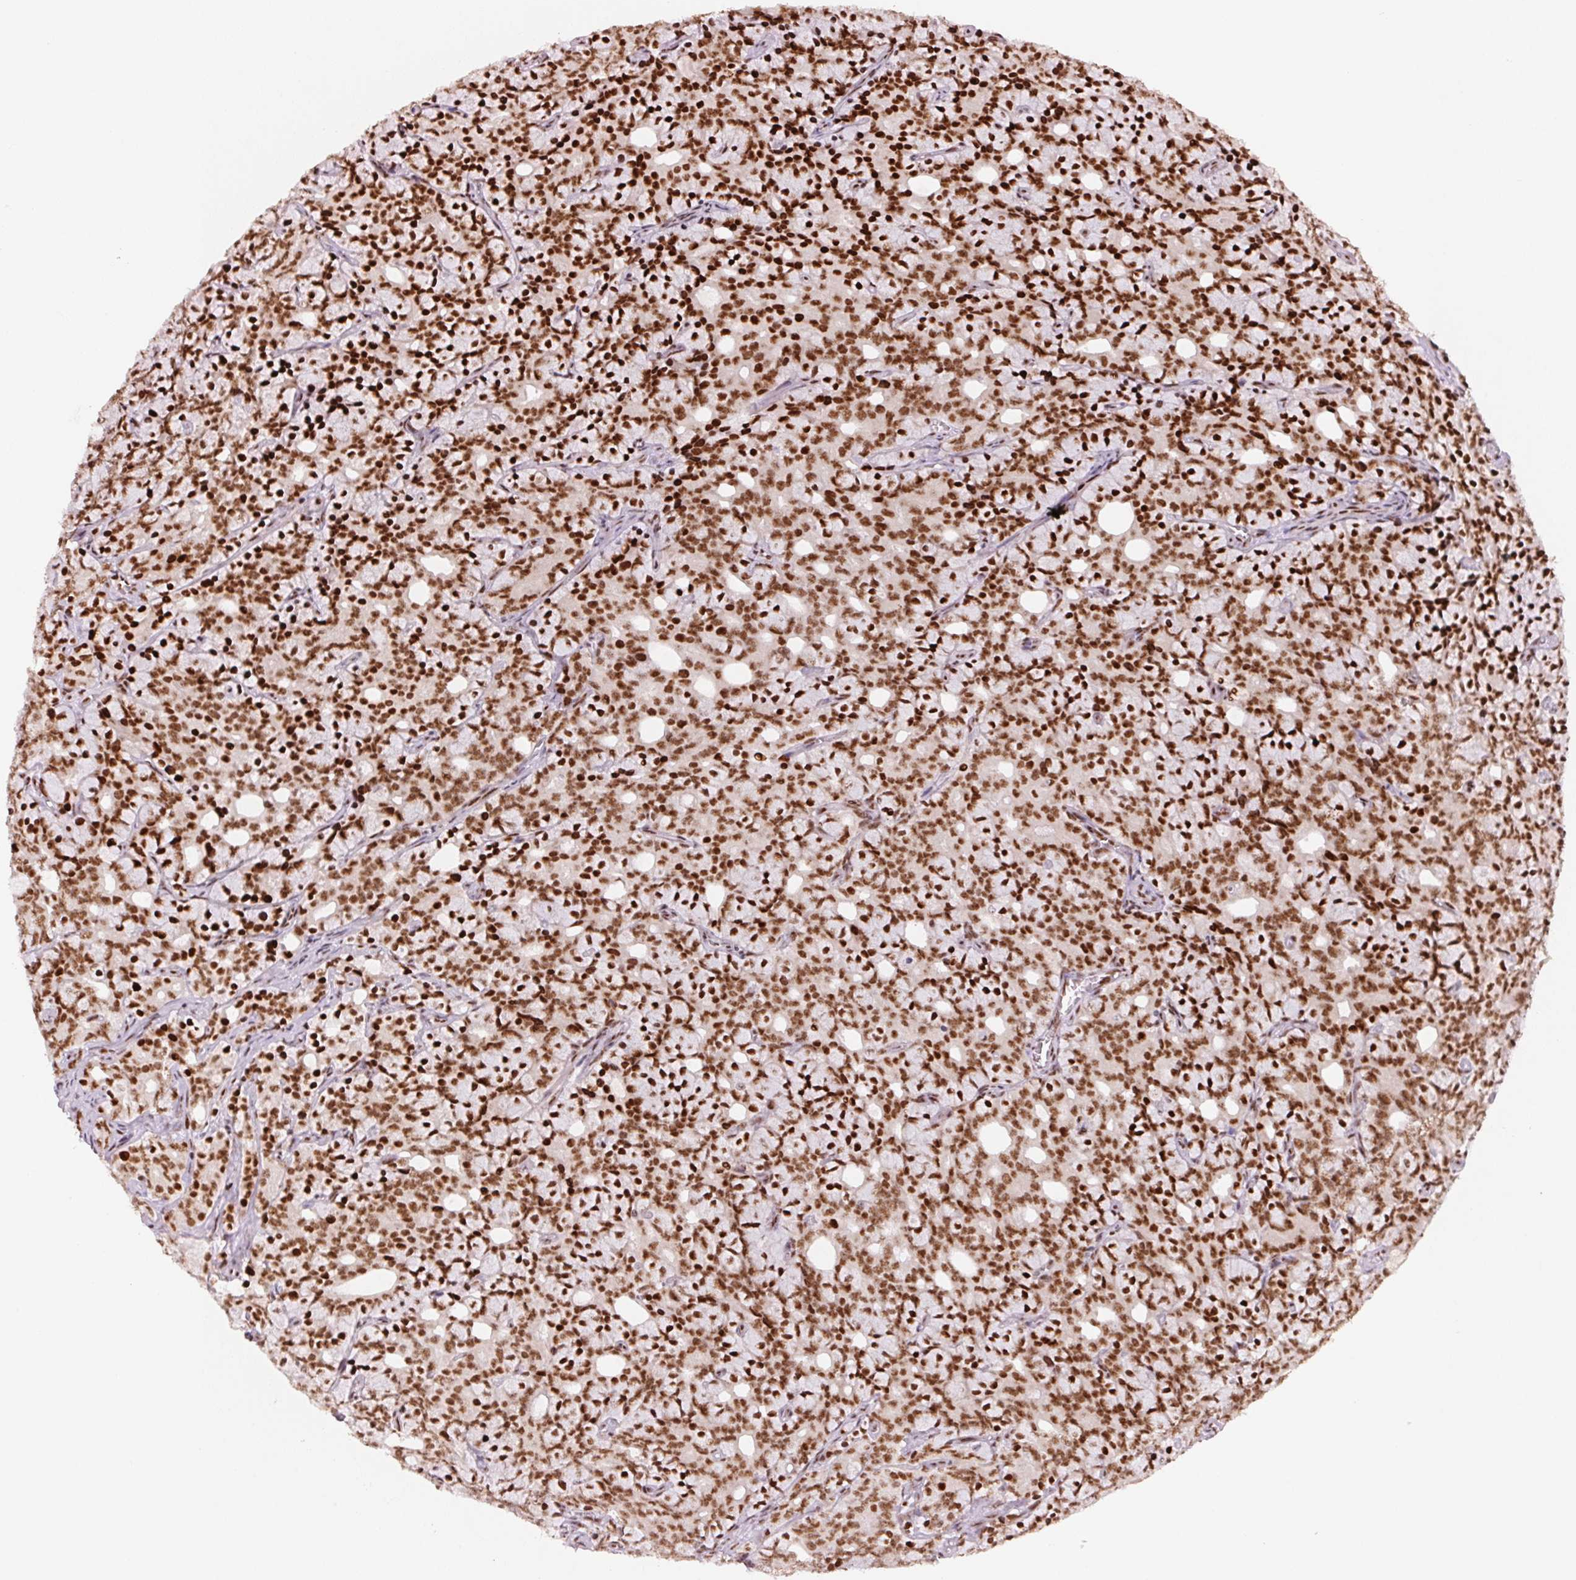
{"staining": {"intensity": "strong", "quantity": "25%-75%", "location": "nuclear"}, "tissue": "prostate cancer", "cell_type": "Tumor cells", "image_type": "cancer", "snomed": [{"axis": "morphology", "description": "Adenocarcinoma, High grade"}, {"axis": "topography", "description": "Prostate"}], "caption": "Prostate cancer (adenocarcinoma (high-grade)) tissue shows strong nuclear expression in approximately 25%-75% of tumor cells, visualized by immunohistochemistry. (brown staining indicates protein expression, while blue staining denotes nuclei).", "gene": "NXF1", "patient": {"sex": "male", "age": 84}}